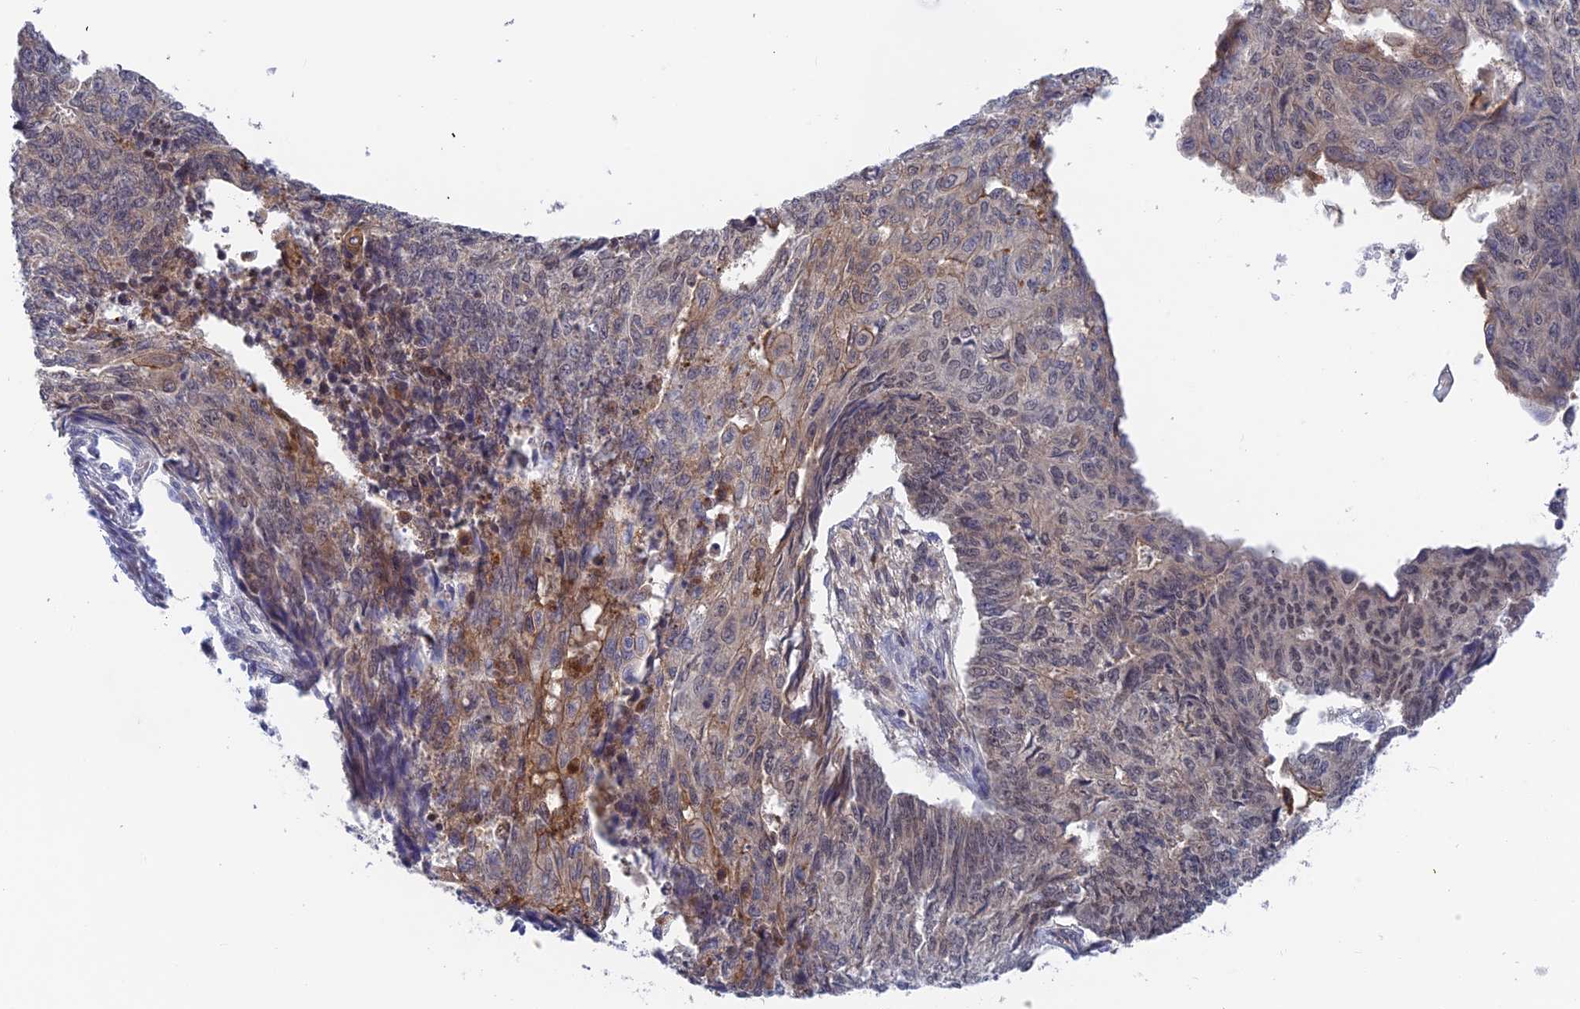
{"staining": {"intensity": "moderate", "quantity": "25%-75%", "location": "cytoplasmic/membranous,nuclear"}, "tissue": "endometrial cancer", "cell_type": "Tumor cells", "image_type": "cancer", "snomed": [{"axis": "morphology", "description": "Adenocarcinoma, NOS"}, {"axis": "topography", "description": "Endometrium"}], "caption": "A photomicrograph of human adenocarcinoma (endometrial) stained for a protein shows moderate cytoplasmic/membranous and nuclear brown staining in tumor cells.", "gene": "TCEA1", "patient": {"sex": "female", "age": 32}}